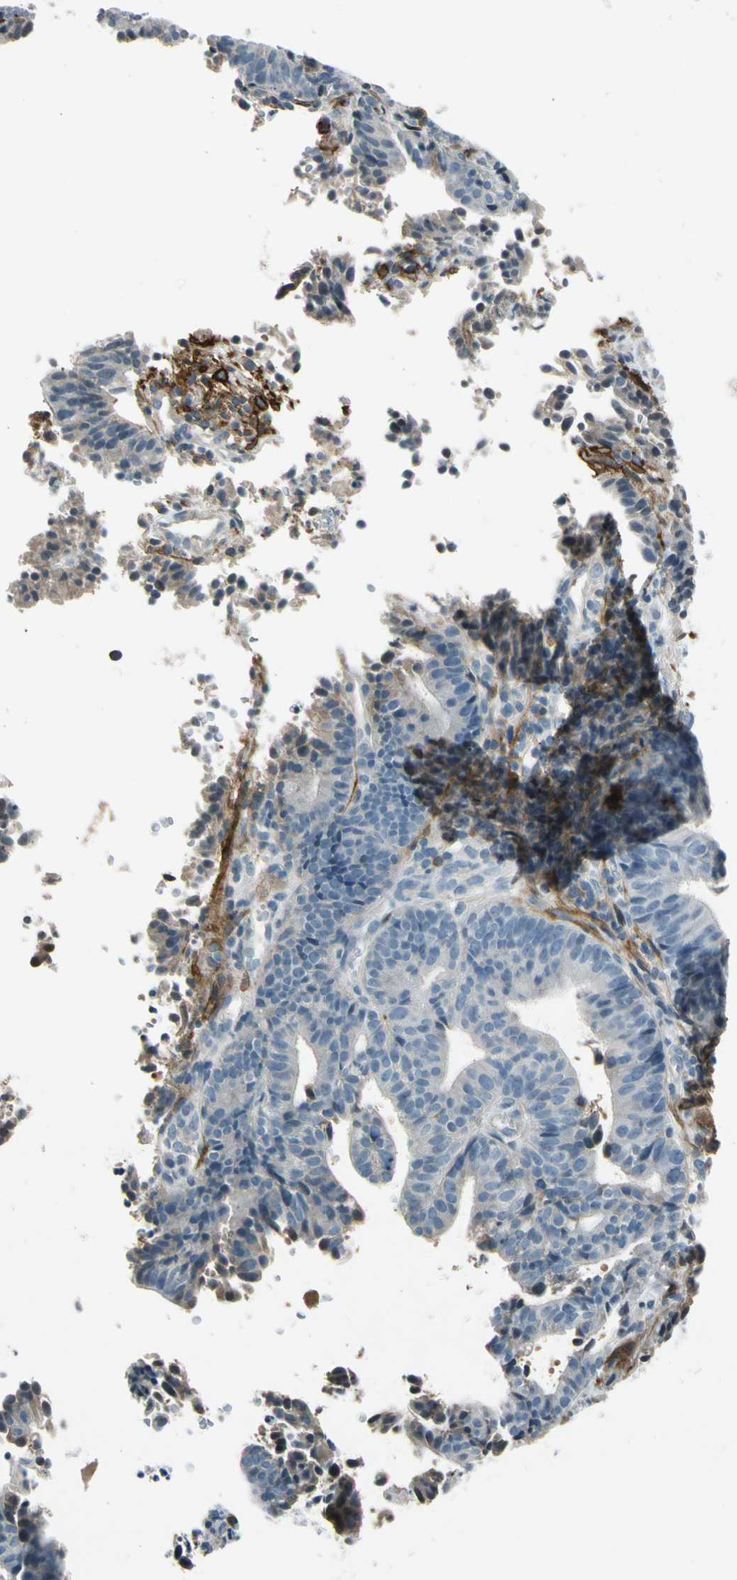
{"staining": {"intensity": "negative", "quantity": "none", "location": "none"}, "tissue": "endometrial cancer", "cell_type": "Tumor cells", "image_type": "cancer", "snomed": [{"axis": "morphology", "description": "Adenocarcinoma, NOS"}, {"axis": "topography", "description": "Uterus"}], "caption": "High magnification brightfield microscopy of endometrial adenocarcinoma stained with DAB (brown) and counterstained with hematoxylin (blue): tumor cells show no significant staining.", "gene": "PDPN", "patient": {"sex": "female", "age": 83}}